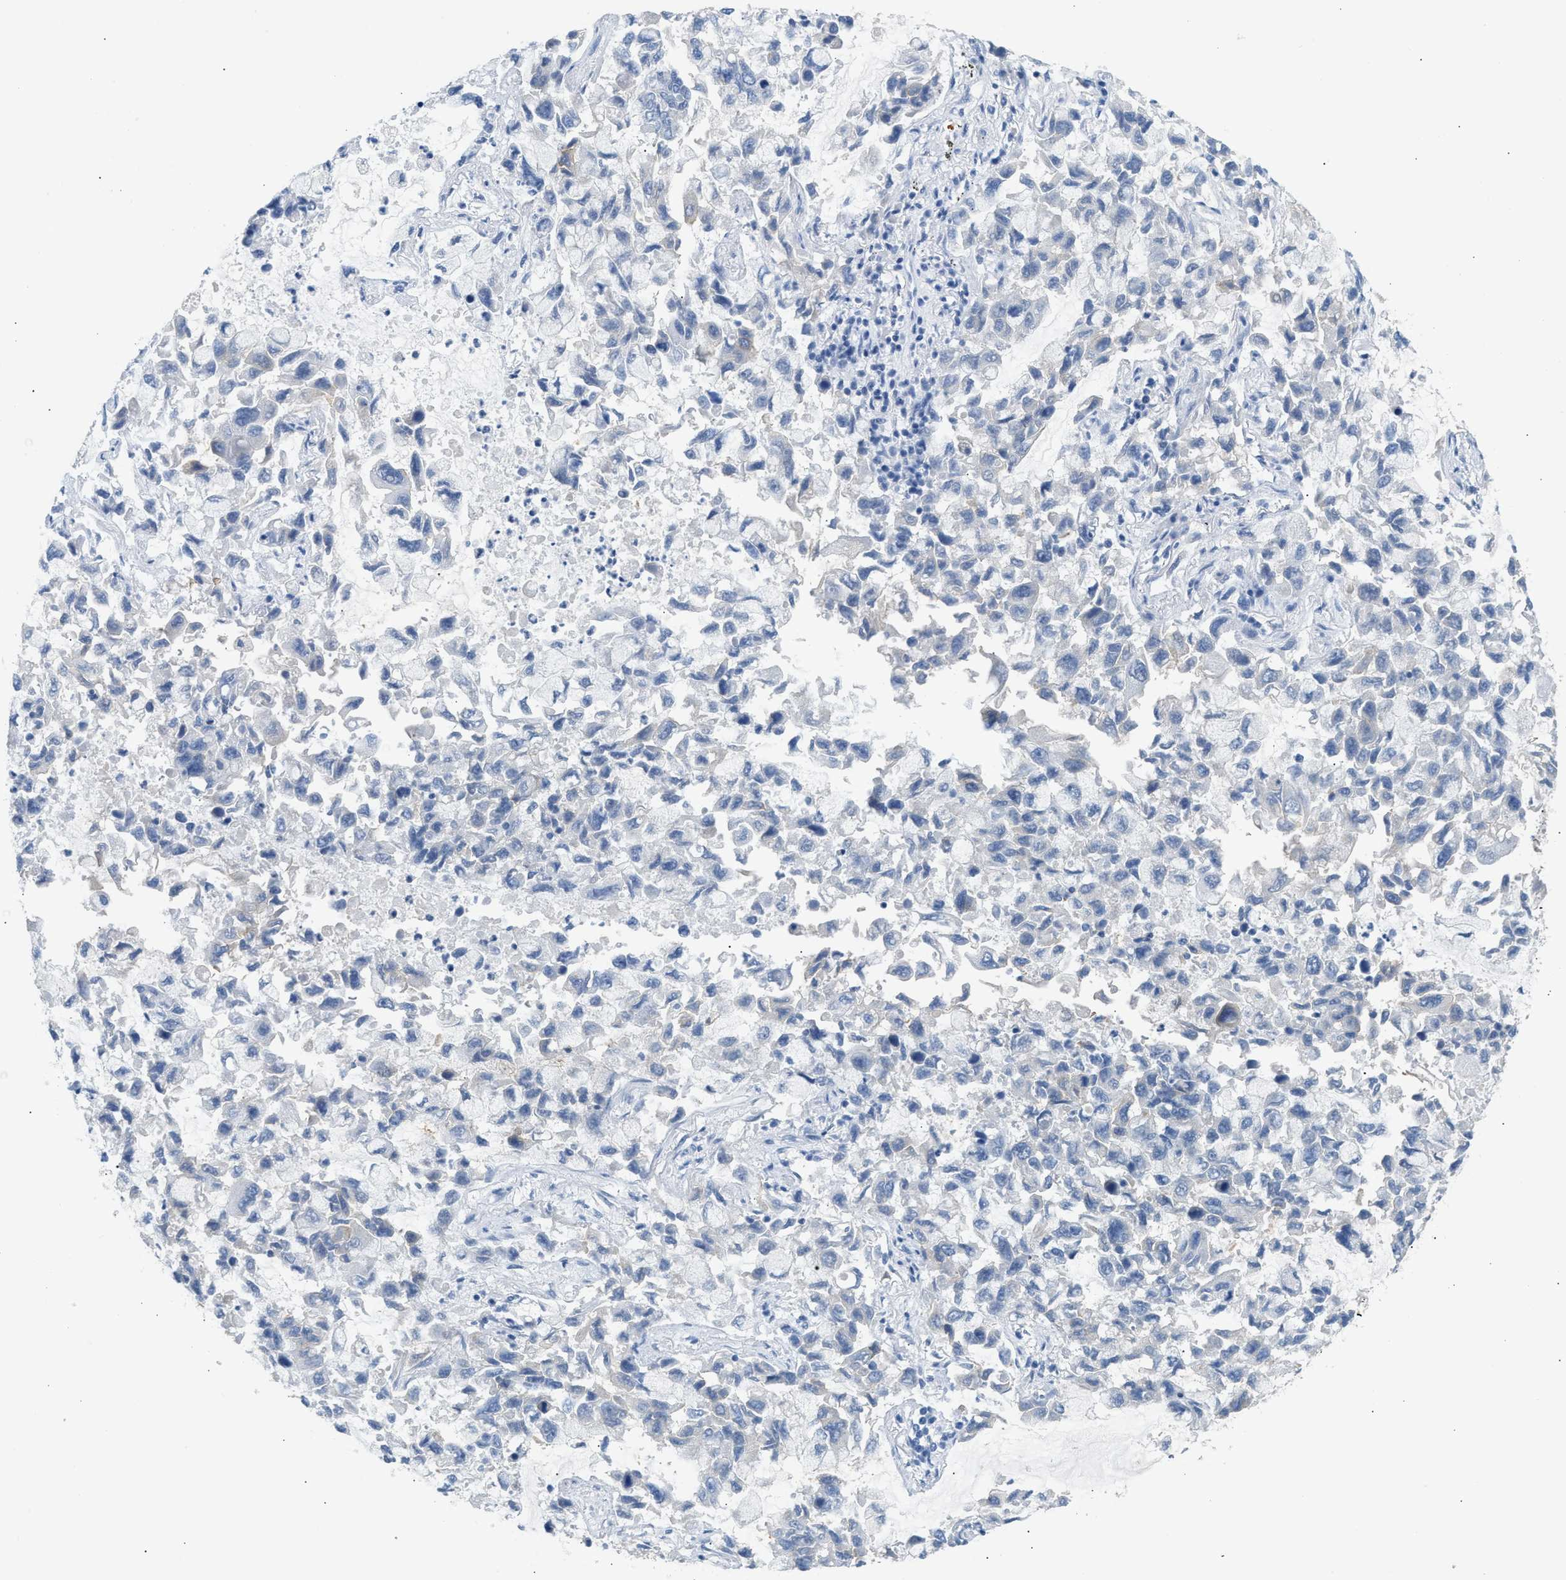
{"staining": {"intensity": "negative", "quantity": "none", "location": "none"}, "tissue": "lung cancer", "cell_type": "Tumor cells", "image_type": "cancer", "snomed": [{"axis": "morphology", "description": "Adenocarcinoma, NOS"}, {"axis": "topography", "description": "Lung"}], "caption": "High power microscopy micrograph of an immunohistochemistry (IHC) image of lung adenocarcinoma, revealing no significant expression in tumor cells.", "gene": "ERBB2", "patient": {"sex": "male", "age": 64}}